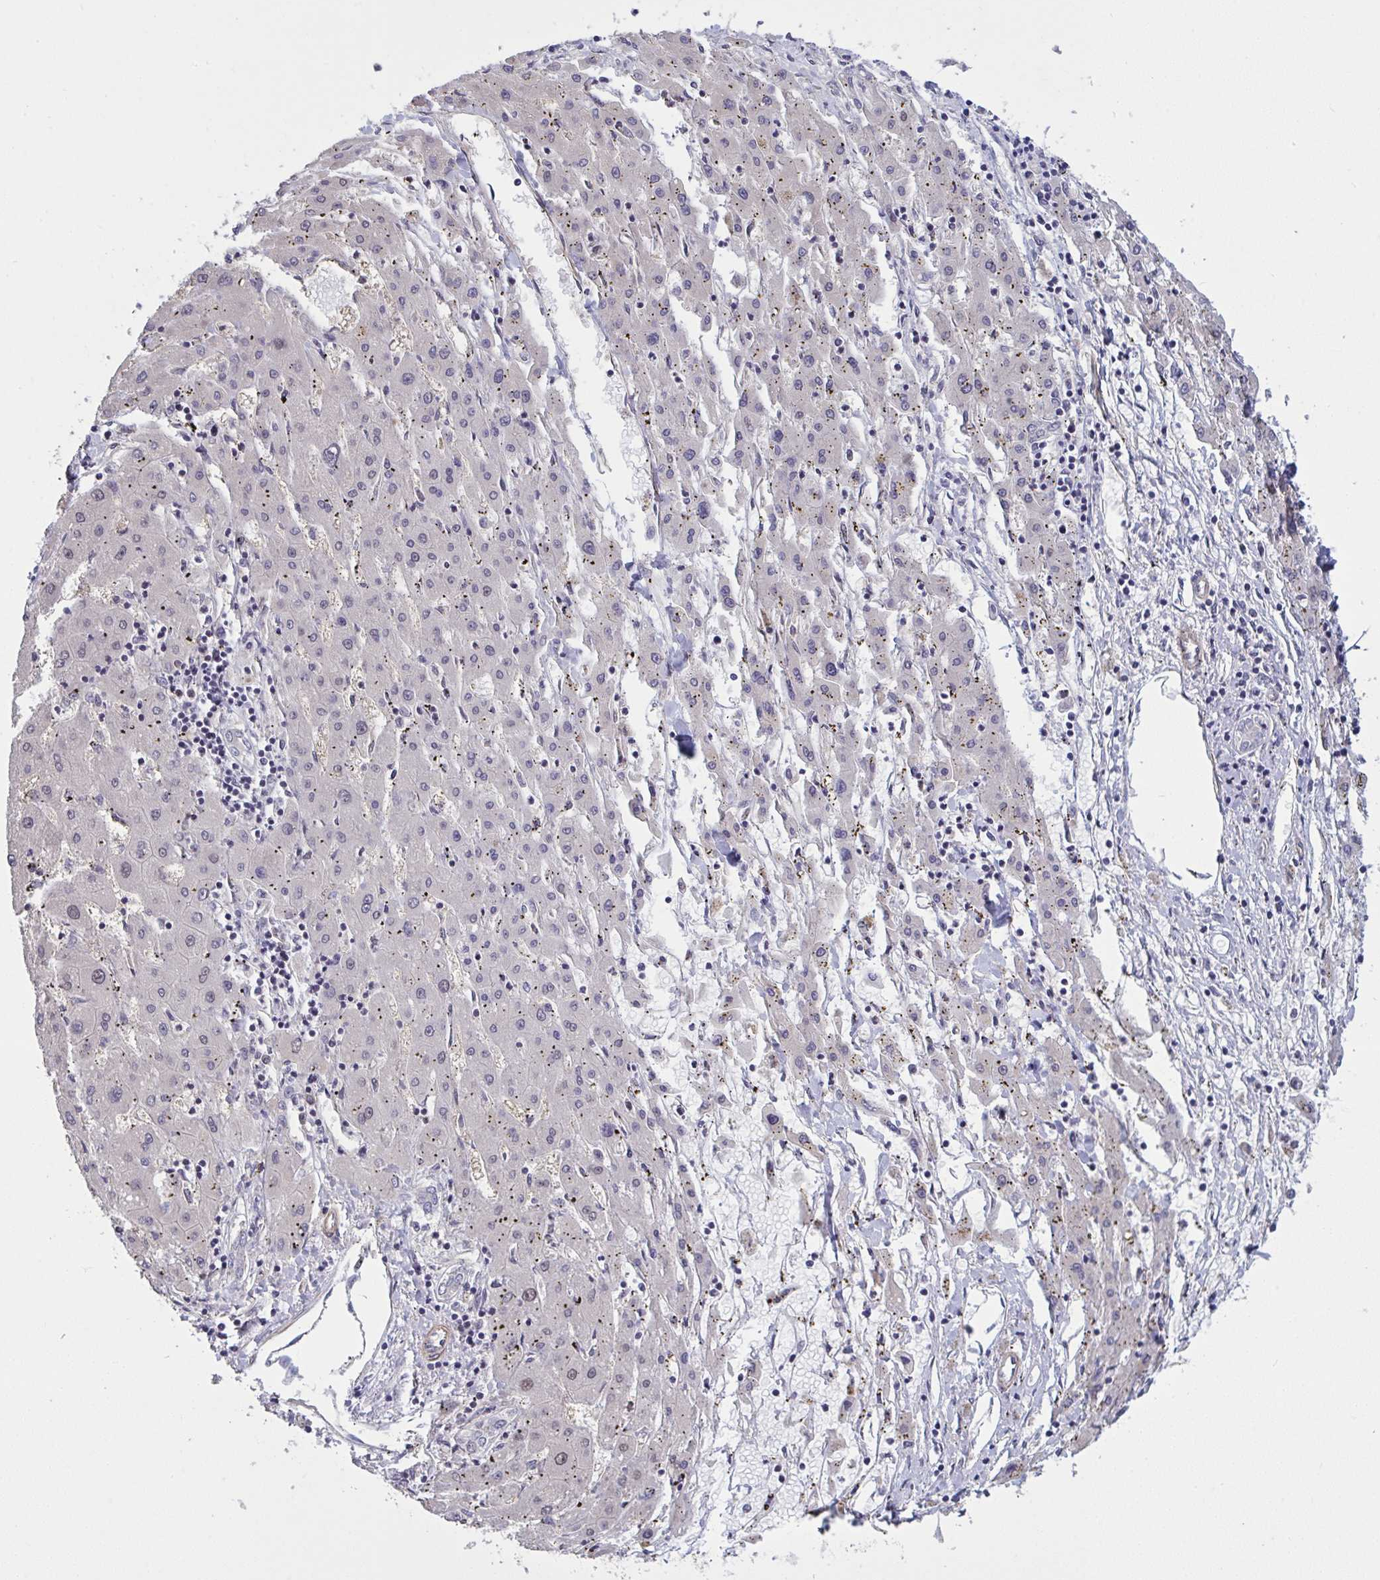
{"staining": {"intensity": "negative", "quantity": "none", "location": "none"}, "tissue": "liver cancer", "cell_type": "Tumor cells", "image_type": "cancer", "snomed": [{"axis": "morphology", "description": "Carcinoma, Hepatocellular, NOS"}, {"axis": "topography", "description": "Liver"}], "caption": "Immunohistochemistry (IHC) of human liver cancer exhibits no staining in tumor cells.", "gene": "IPO5", "patient": {"sex": "male", "age": 72}}